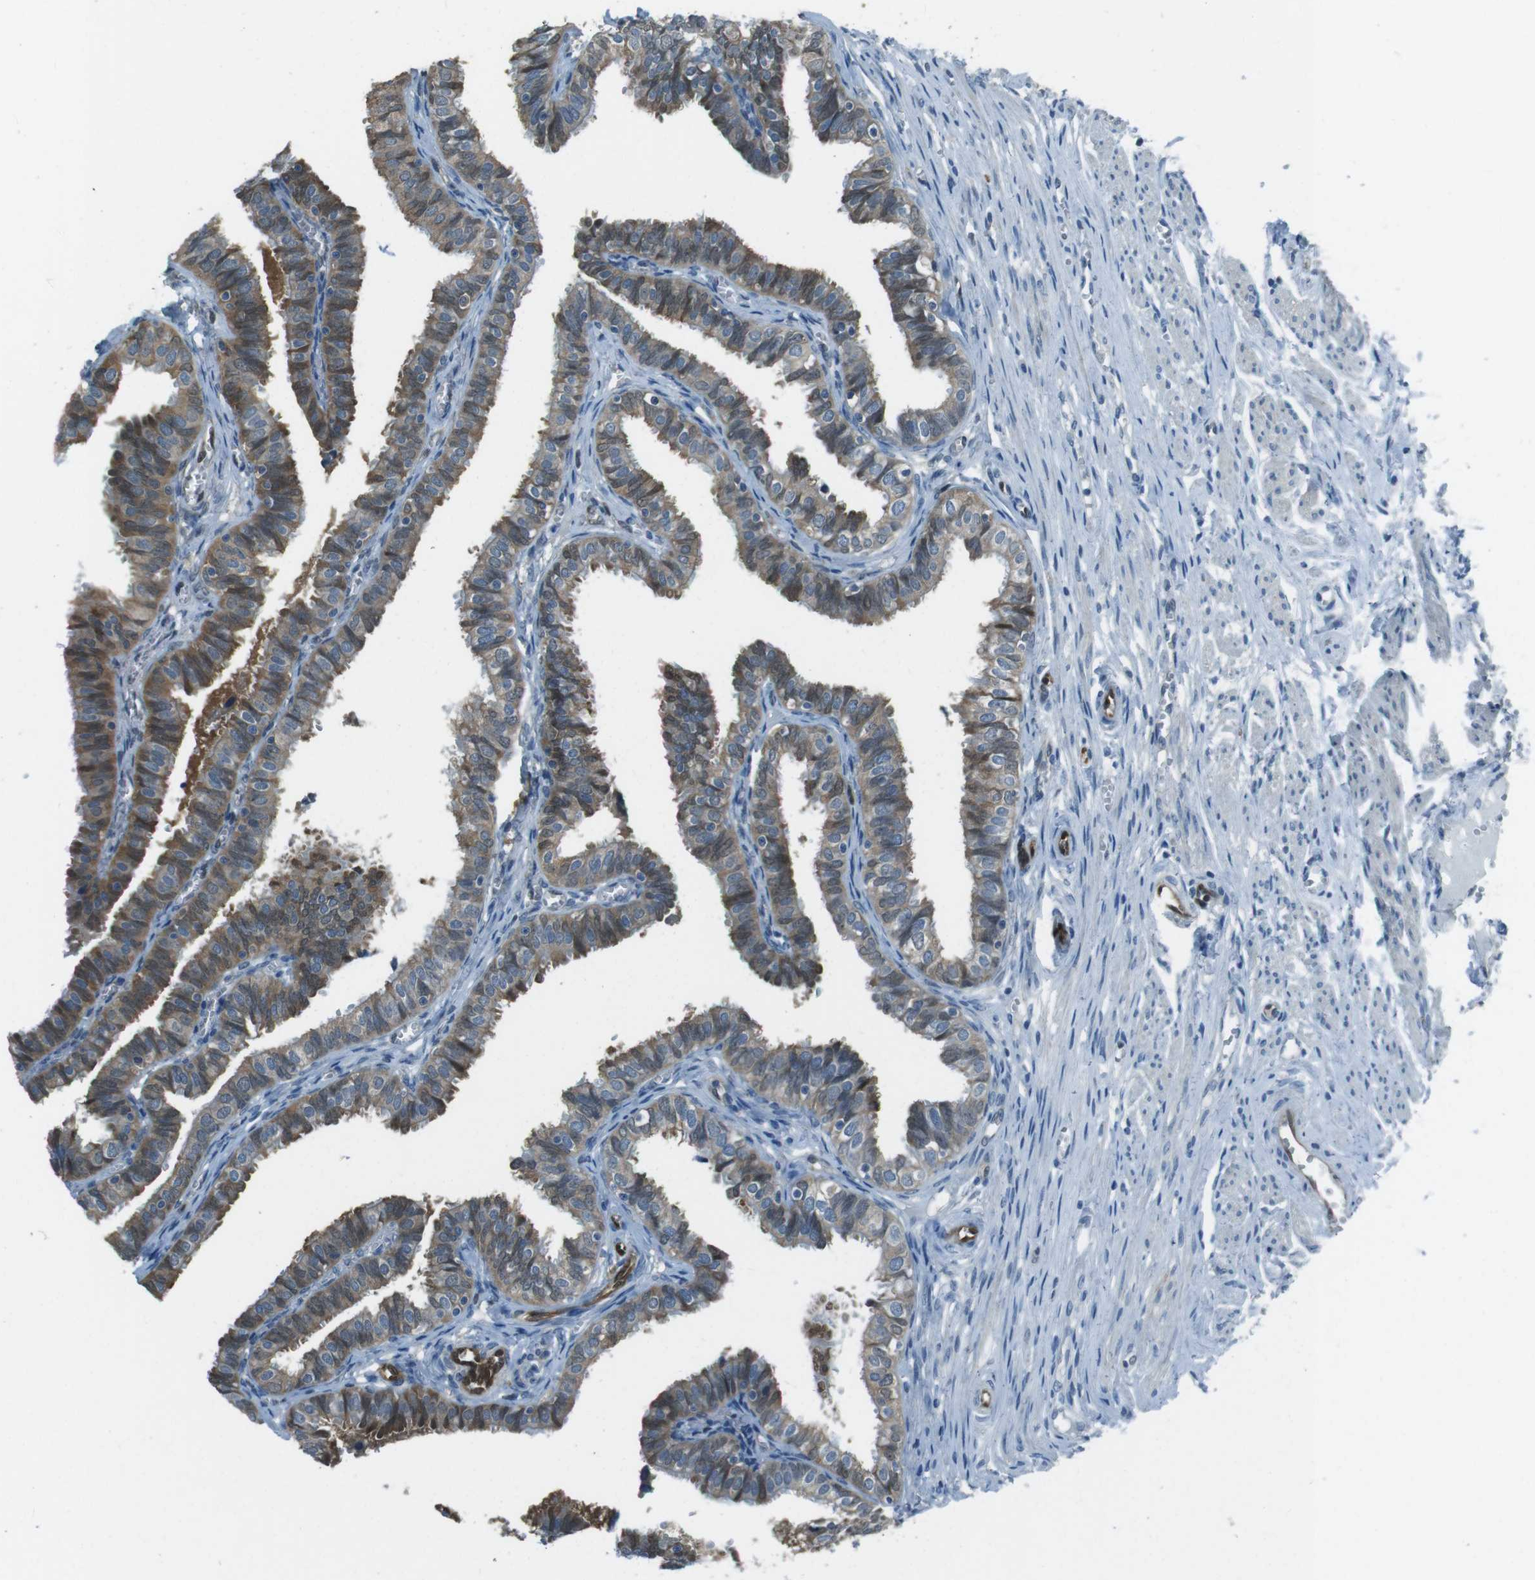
{"staining": {"intensity": "moderate", "quantity": "25%-75%", "location": "cytoplasmic/membranous,nuclear"}, "tissue": "fallopian tube", "cell_type": "Glandular cells", "image_type": "normal", "snomed": [{"axis": "morphology", "description": "Normal tissue, NOS"}, {"axis": "topography", "description": "Fallopian tube"}], "caption": "A brown stain highlights moderate cytoplasmic/membranous,nuclear expression of a protein in glandular cells of benign human fallopian tube.", "gene": "MFAP3", "patient": {"sex": "female", "age": 46}}